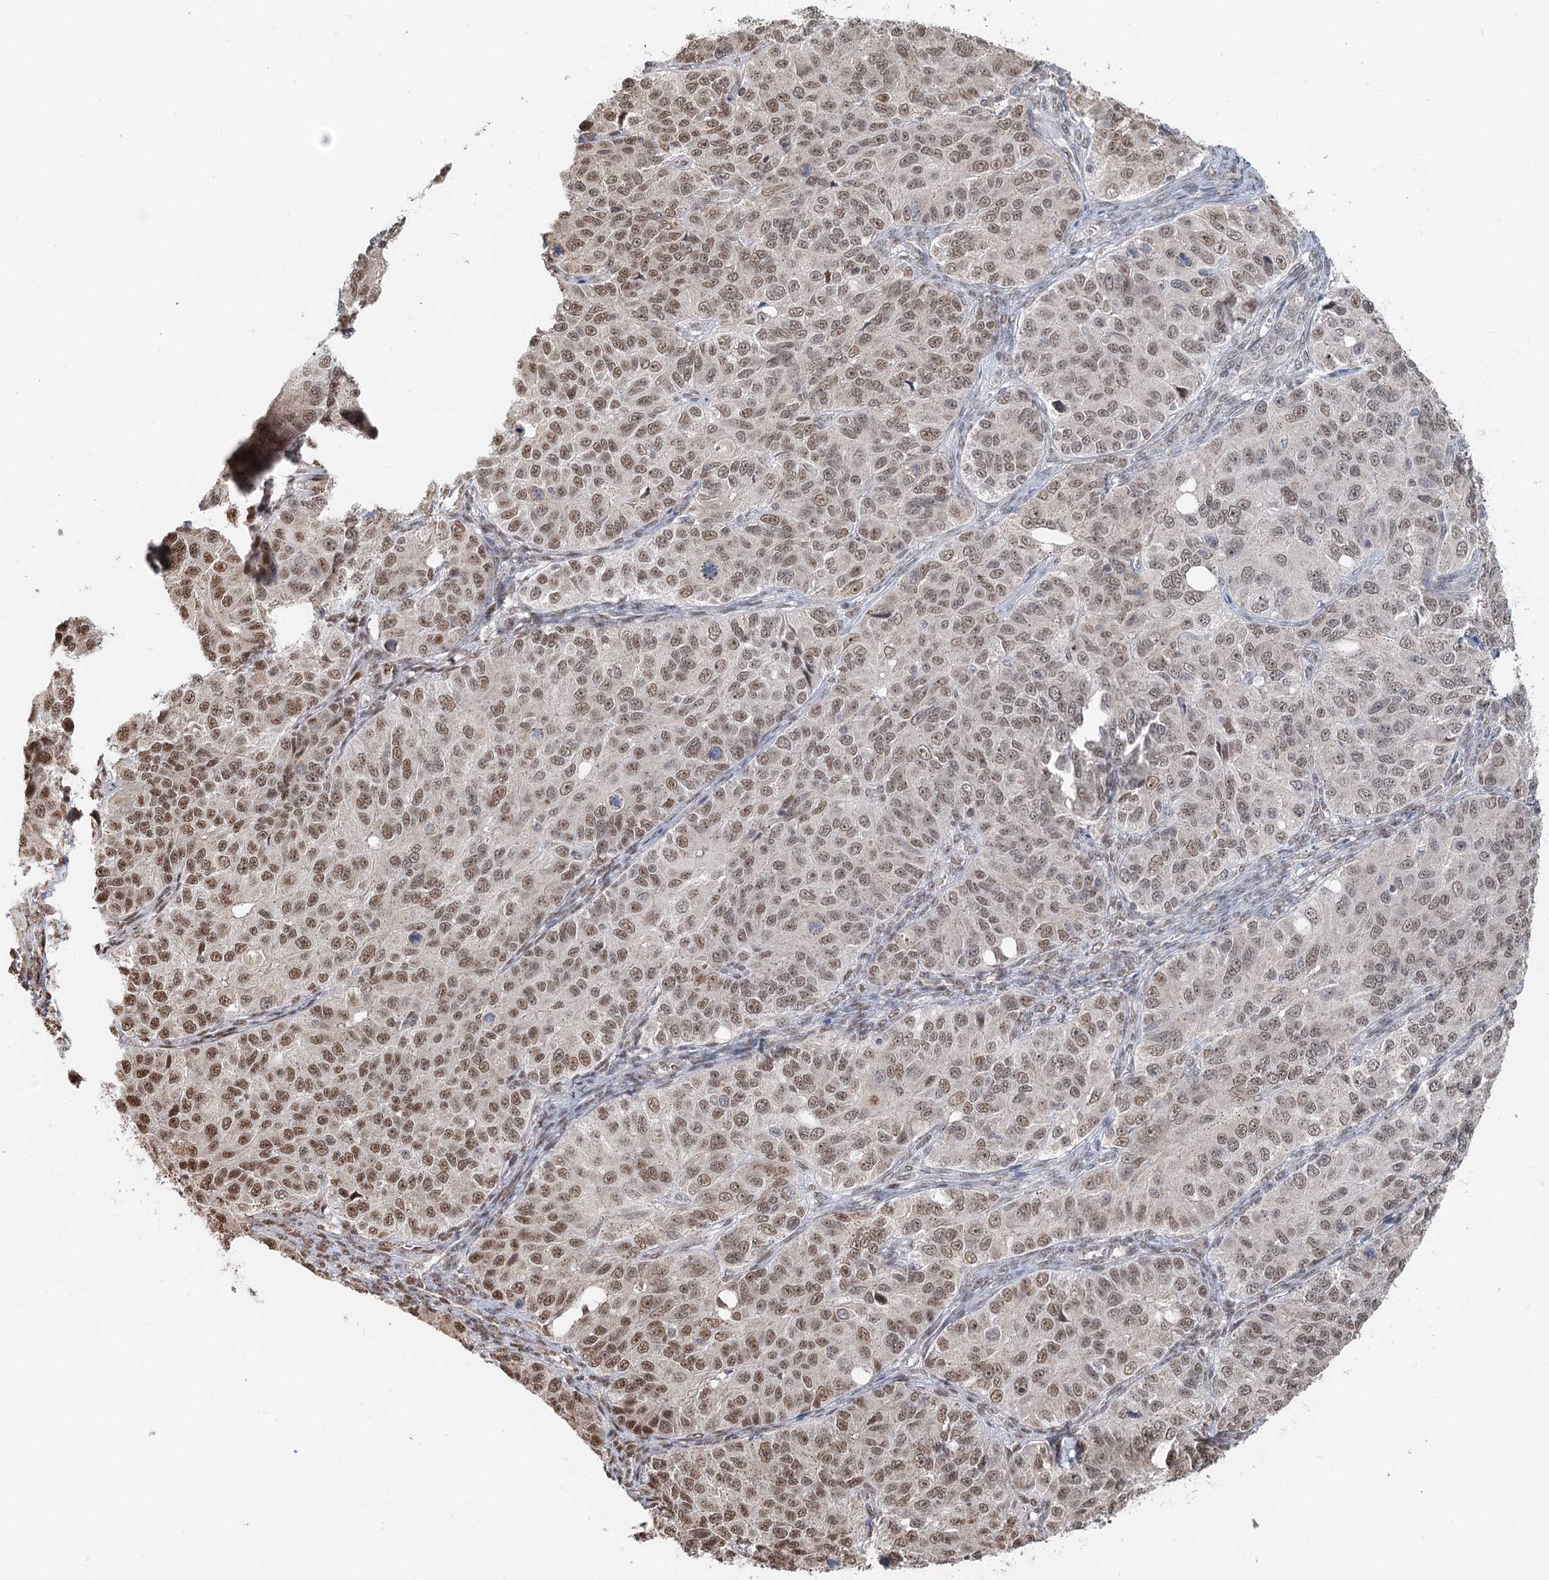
{"staining": {"intensity": "strong", "quantity": "25%-75%", "location": "nuclear"}, "tissue": "ovarian cancer", "cell_type": "Tumor cells", "image_type": "cancer", "snomed": [{"axis": "morphology", "description": "Carcinoma, endometroid"}, {"axis": "topography", "description": "Ovary"}], "caption": "Immunohistochemical staining of human endometroid carcinoma (ovarian) demonstrates strong nuclear protein staining in approximately 25%-75% of tumor cells.", "gene": "GPALPP1", "patient": {"sex": "female", "age": 51}}